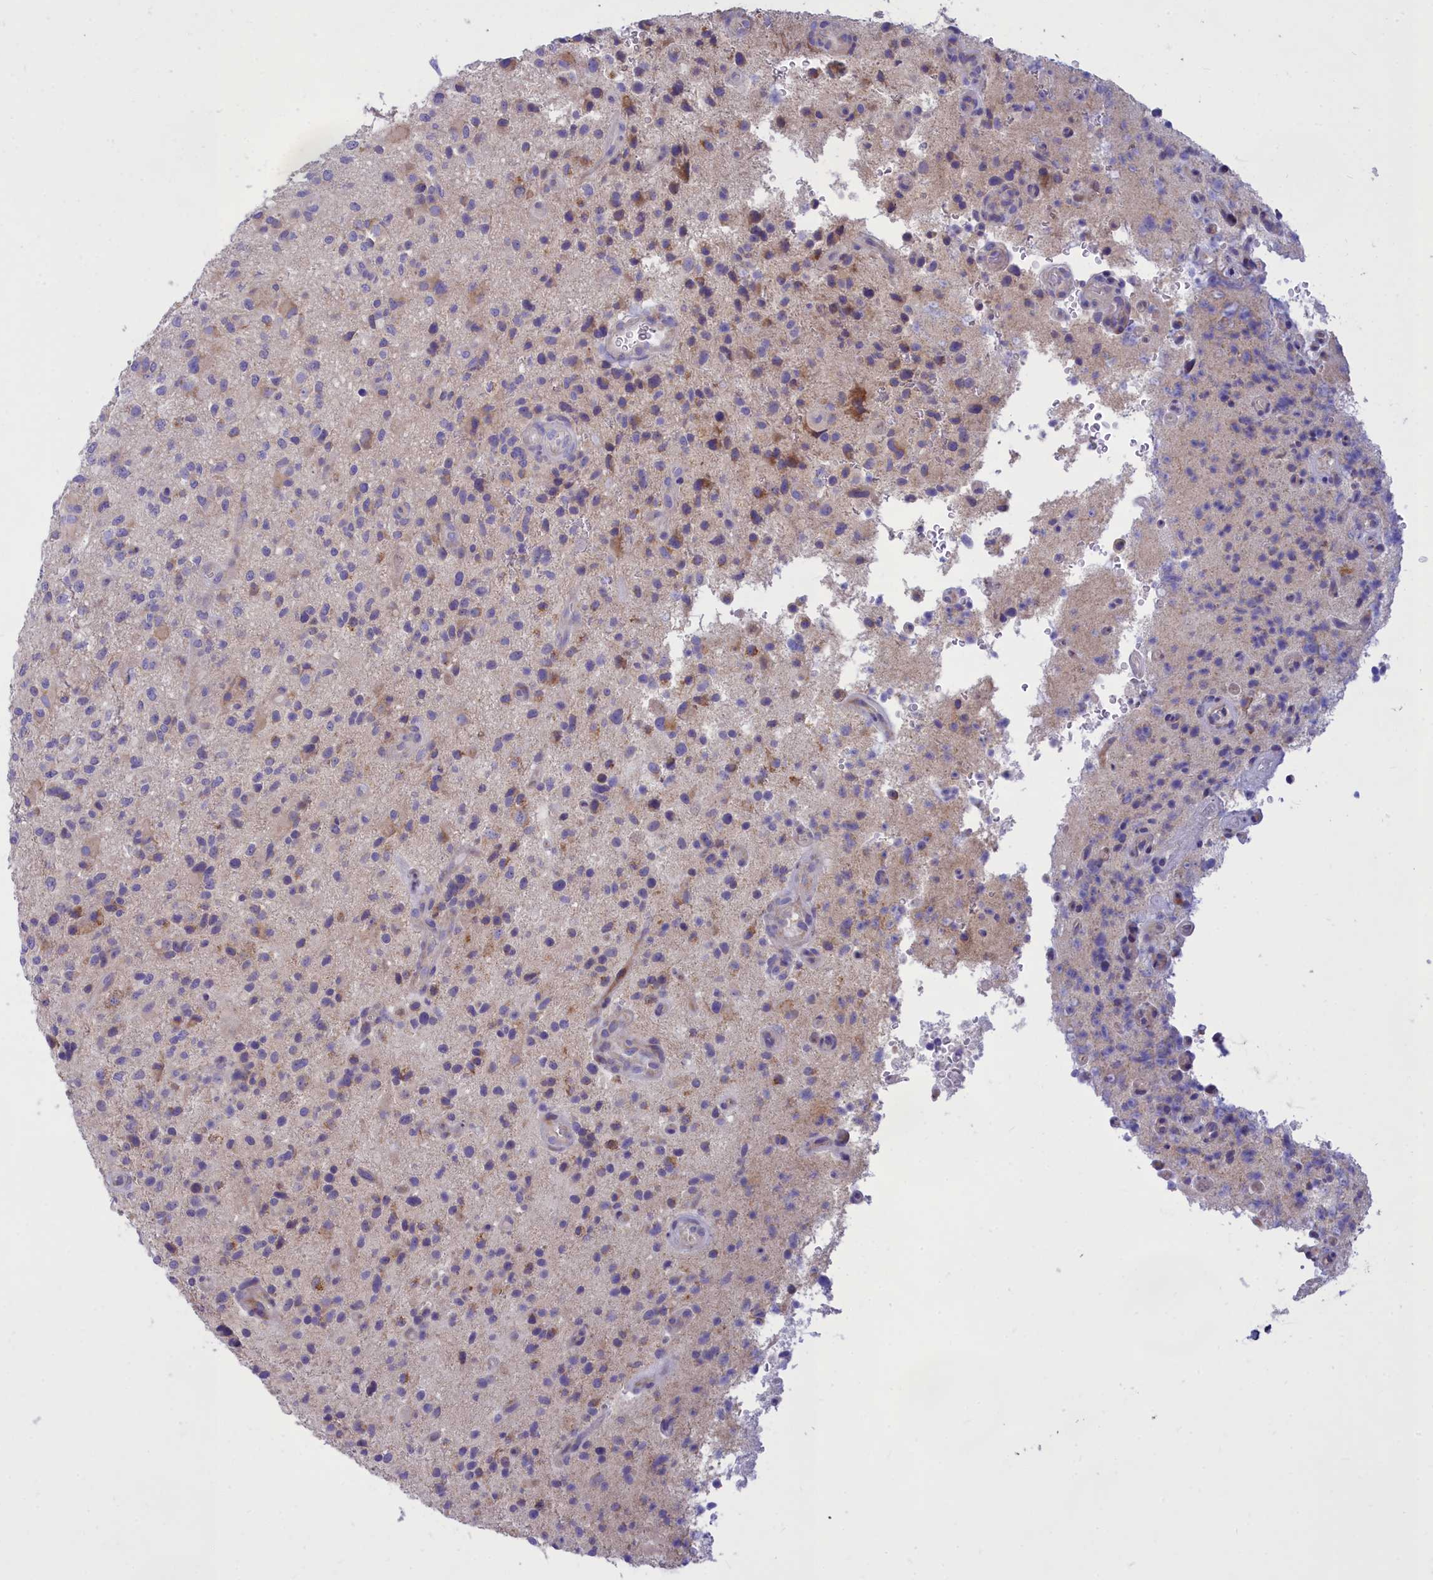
{"staining": {"intensity": "moderate", "quantity": "<25%", "location": "cytoplasmic/membranous"}, "tissue": "glioma", "cell_type": "Tumor cells", "image_type": "cancer", "snomed": [{"axis": "morphology", "description": "Glioma, malignant, High grade"}, {"axis": "topography", "description": "Brain"}], "caption": "About <25% of tumor cells in glioma reveal moderate cytoplasmic/membranous protein positivity as visualized by brown immunohistochemical staining.", "gene": "TMEM30B", "patient": {"sex": "male", "age": 47}}